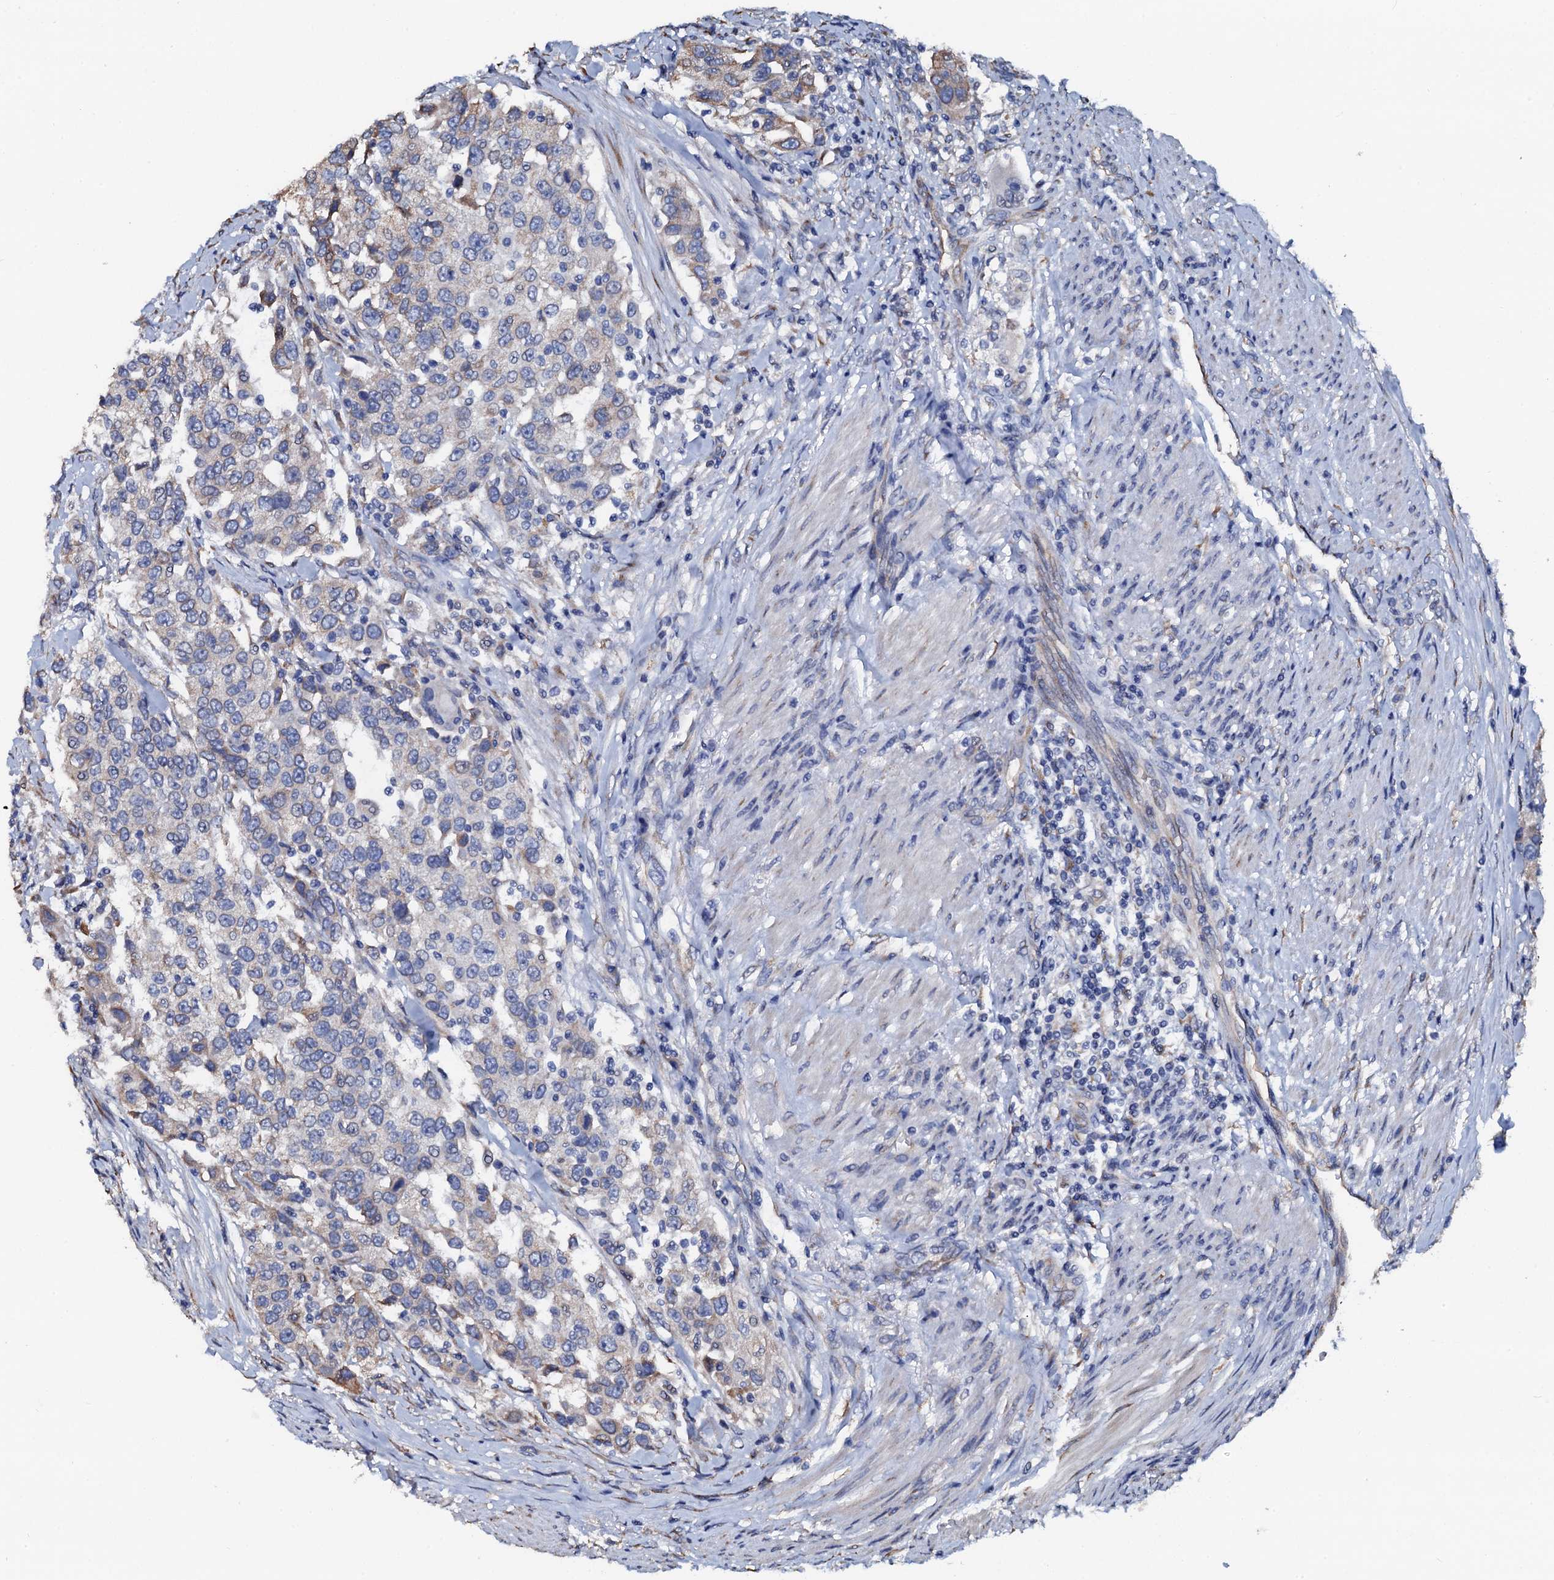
{"staining": {"intensity": "weak", "quantity": "<25%", "location": "cytoplasmic/membranous"}, "tissue": "urothelial cancer", "cell_type": "Tumor cells", "image_type": "cancer", "snomed": [{"axis": "morphology", "description": "Urothelial carcinoma, High grade"}, {"axis": "topography", "description": "Urinary bladder"}], "caption": "Human urothelial cancer stained for a protein using immunohistochemistry exhibits no expression in tumor cells.", "gene": "AKAP3", "patient": {"sex": "female", "age": 80}}